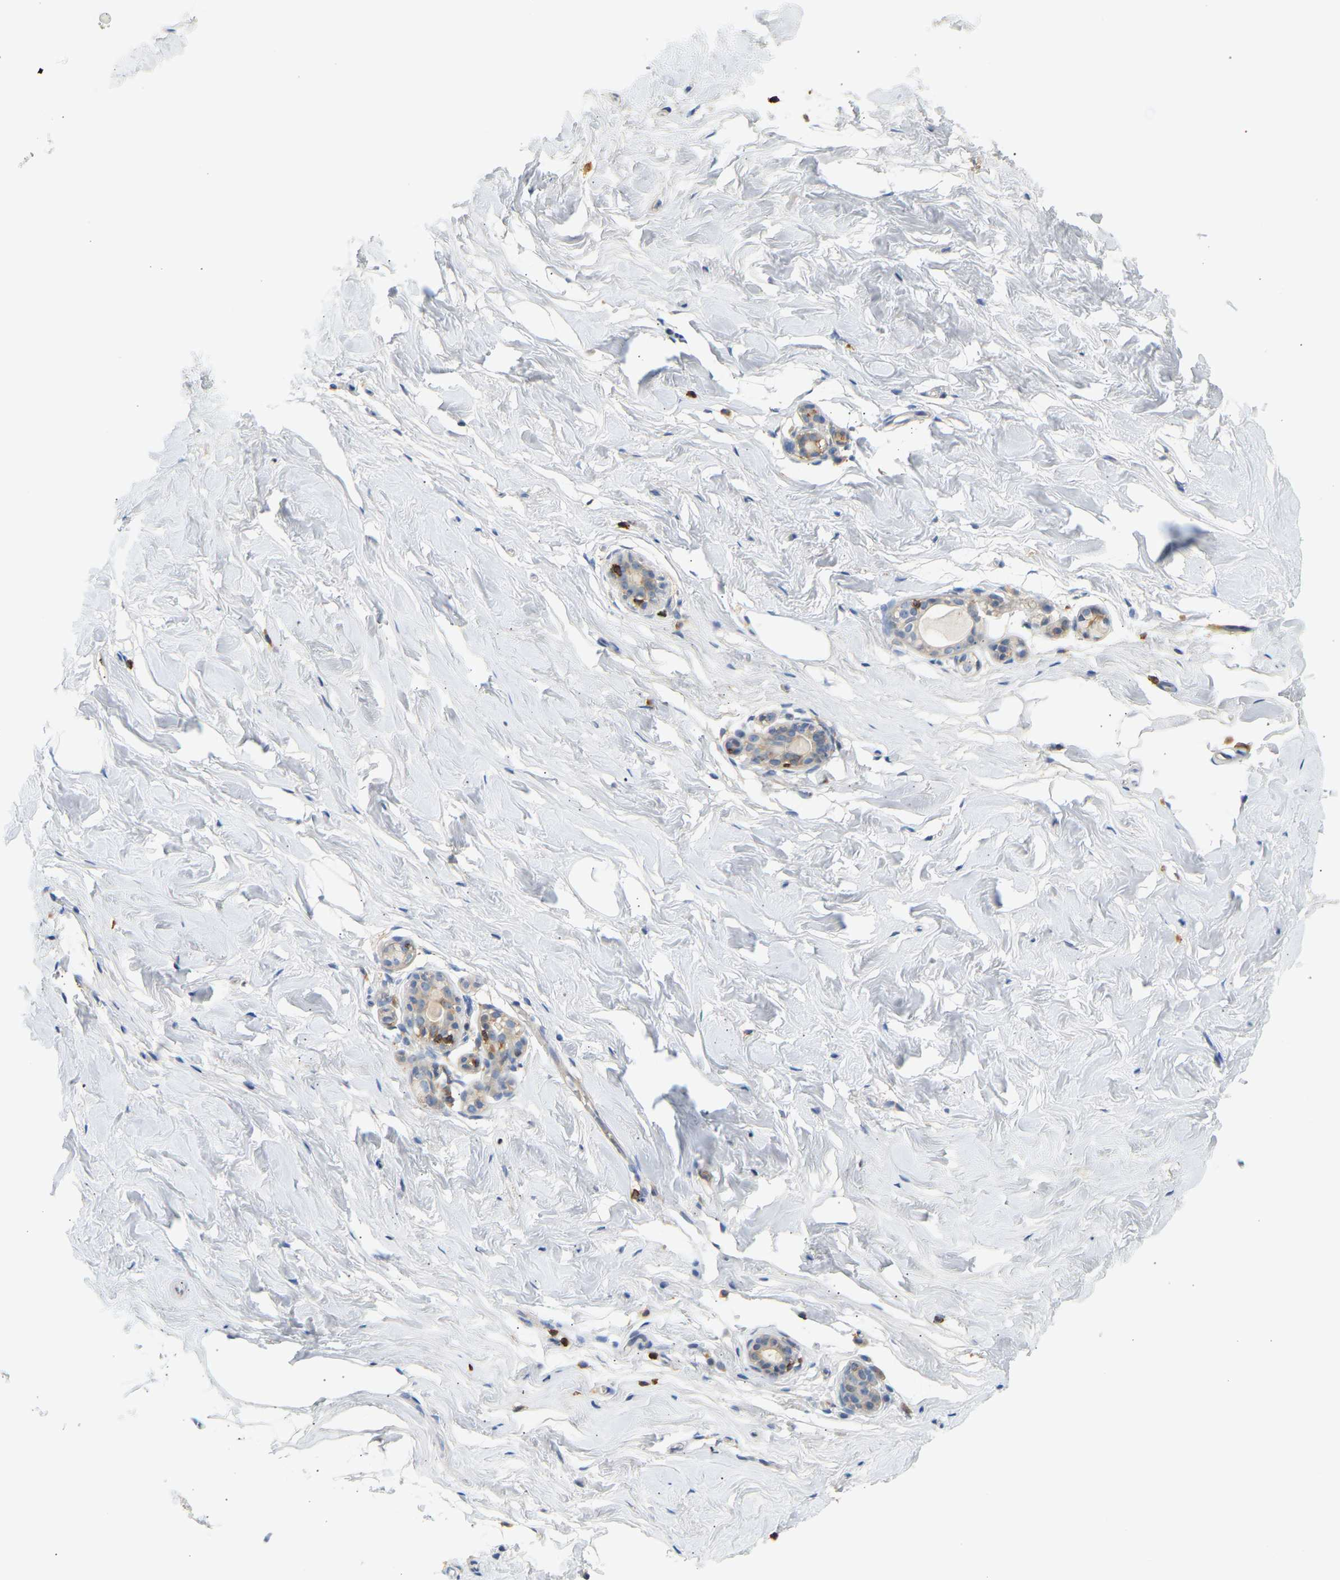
{"staining": {"intensity": "negative", "quantity": "none", "location": "none"}, "tissue": "breast", "cell_type": "Adipocytes", "image_type": "normal", "snomed": [{"axis": "morphology", "description": "Normal tissue, NOS"}, {"axis": "topography", "description": "Breast"}], "caption": "Breast was stained to show a protein in brown. There is no significant positivity in adipocytes. (DAB (3,3'-diaminobenzidine) immunohistochemistry (IHC), high magnification).", "gene": "FNBP1", "patient": {"sex": "female", "age": 62}}